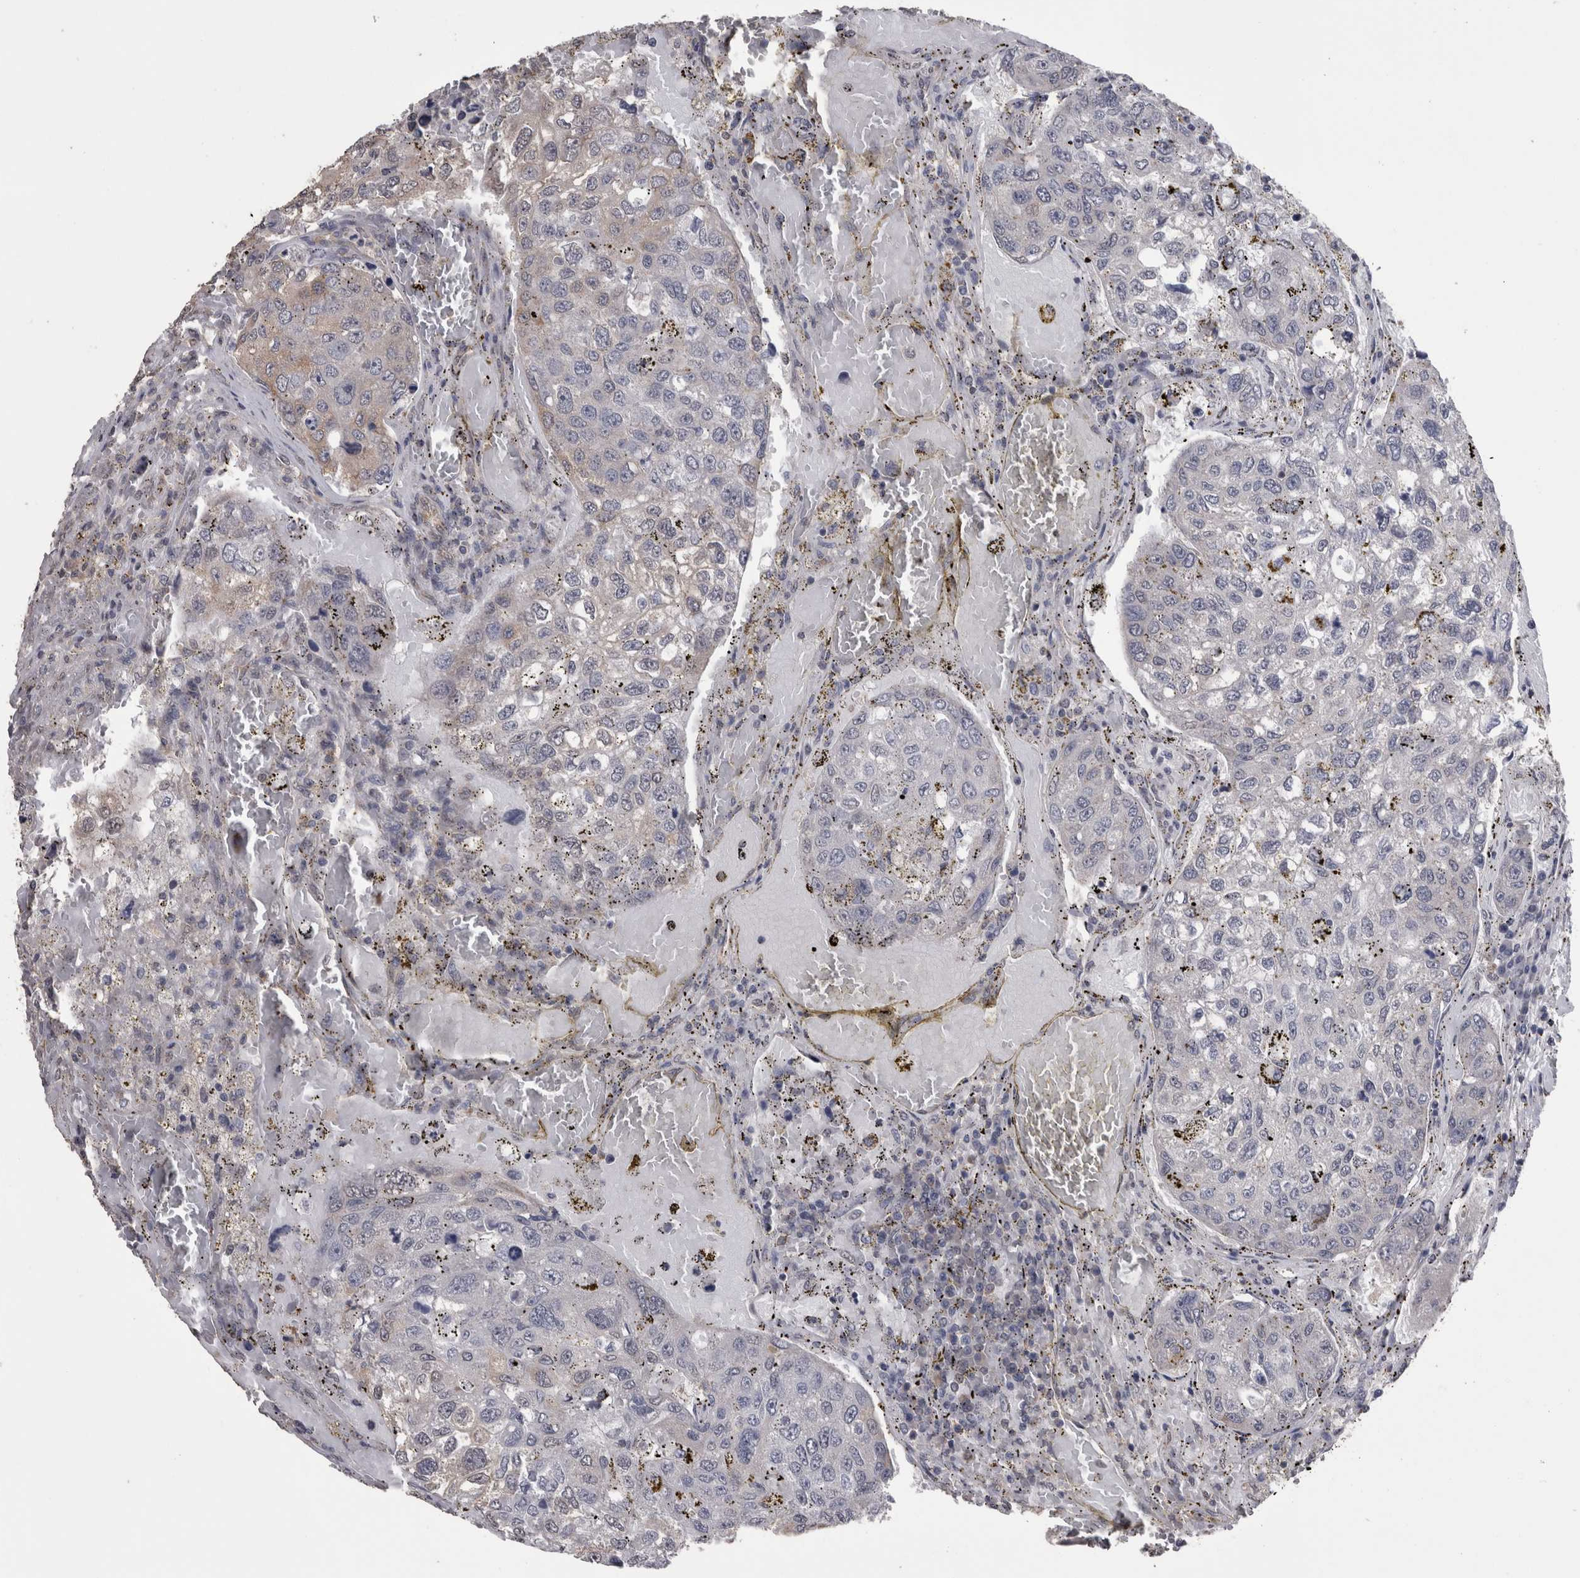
{"staining": {"intensity": "weak", "quantity": "<25%", "location": "cytoplasmic/membranous"}, "tissue": "urothelial cancer", "cell_type": "Tumor cells", "image_type": "cancer", "snomed": [{"axis": "morphology", "description": "Urothelial carcinoma, High grade"}, {"axis": "topography", "description": "Lymph node"}, {"axis": "topography", "description": "Urinary bladder"}], "caption": "IHC of urothelial carcinoma (high-grade) exhibits no staining in tumor cells.", "gene": "DDX6", "patient": {"sex": "male", "age": 51}}